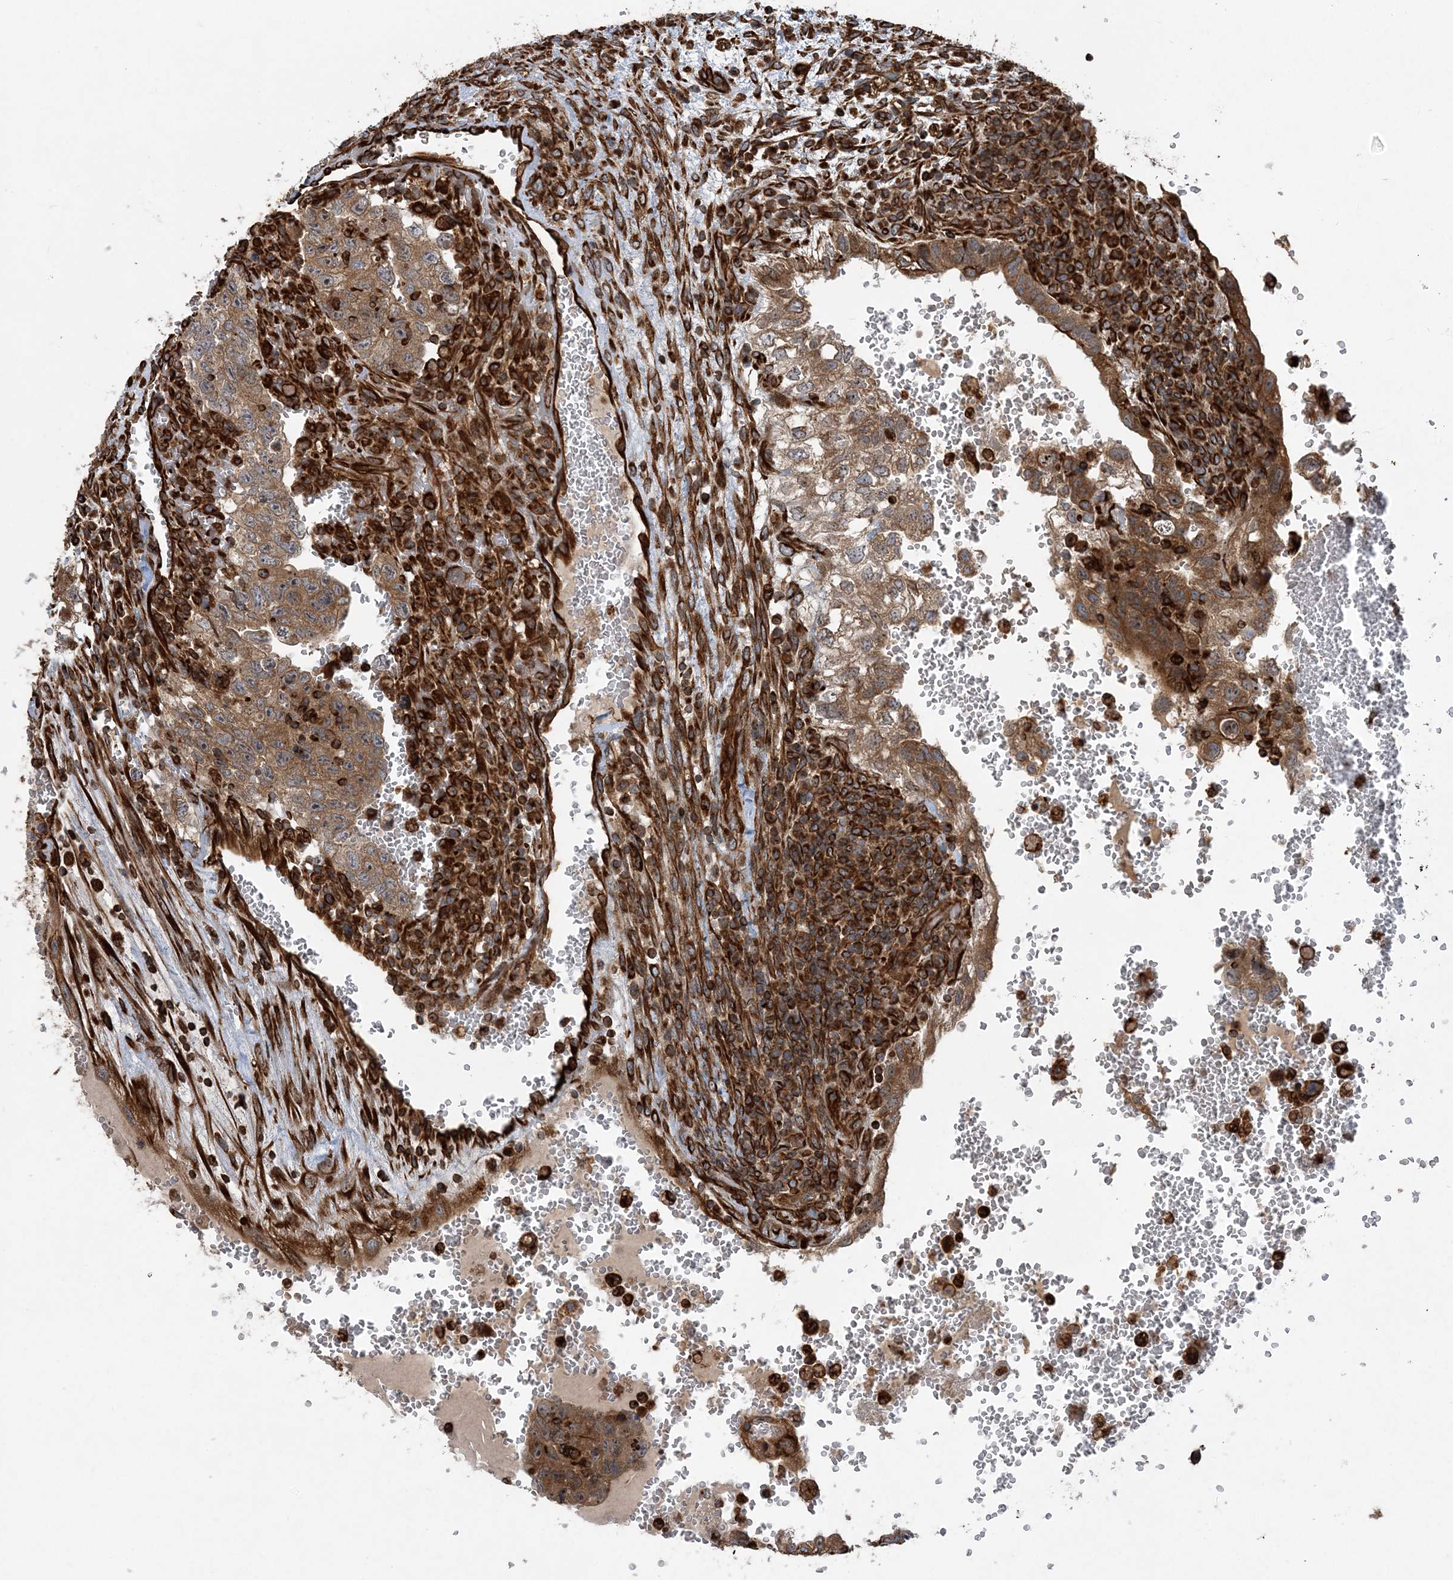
{"staining": {"intensity": "moderate", "quantity": ">75%", "location": "cytoplasmic/membranous"}, "tissue": "testis cancer", "cell_type": "Tumor cells", "image_type": "cancer", "snomed": [{"axis": "morphology", "description": "Carcinoma, Embryonal, NOS"}, {"axis": "topography", "description": "Testis"}], "caption": "Immunohistochemical staining of human testis embryonal carcinoma displays medium levels of moderate cytoplasmic/membranous protein positivity in approximately >75% of tumor cells.", "gene": "FAM114A2", "patient": {"sex": "male", "age": 36}}